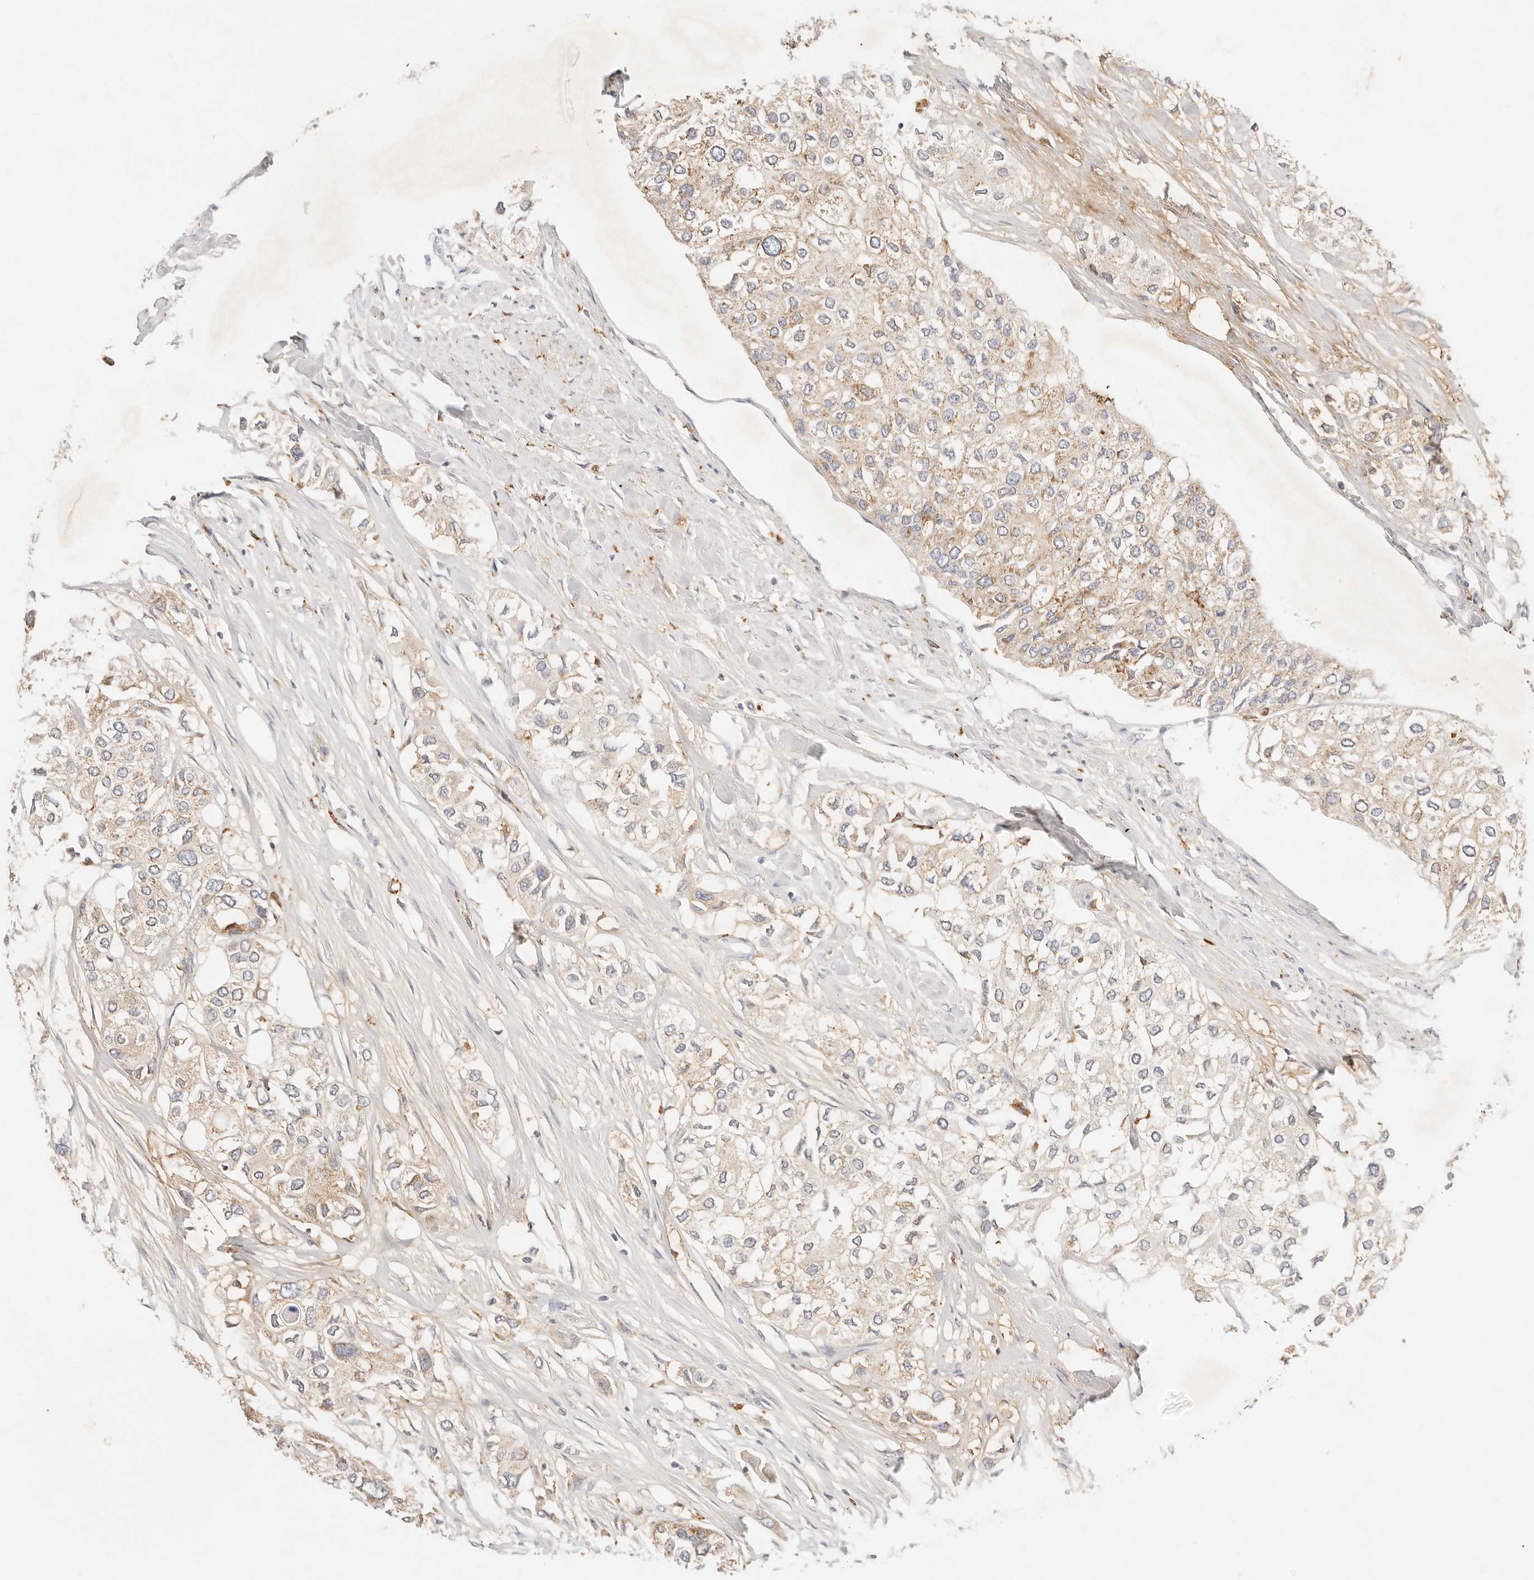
{"staining": {"intensity": "weak", "quantity": ">75%", "location": "cytoplasmic/membranous"}, "tissue": "urothelial cancer", "cell_type": "Tumor cells", "image_type": "cancer", "snomed": [{"axis": "morphology", "description": "Urothelial carcinoma, High grade"}, {"axis": "topography", "description": "Urinary bladder"}], "caption": "High-power microscopy captured an immunohistochemistry photomicrograph of urothelial carcinoma (high-grade), revealing weak cytoplasmic/membranous expression in approximately >75% of tumor cells.", "gene": "HK2", "patient": {"sex": "male", "age": 64}}